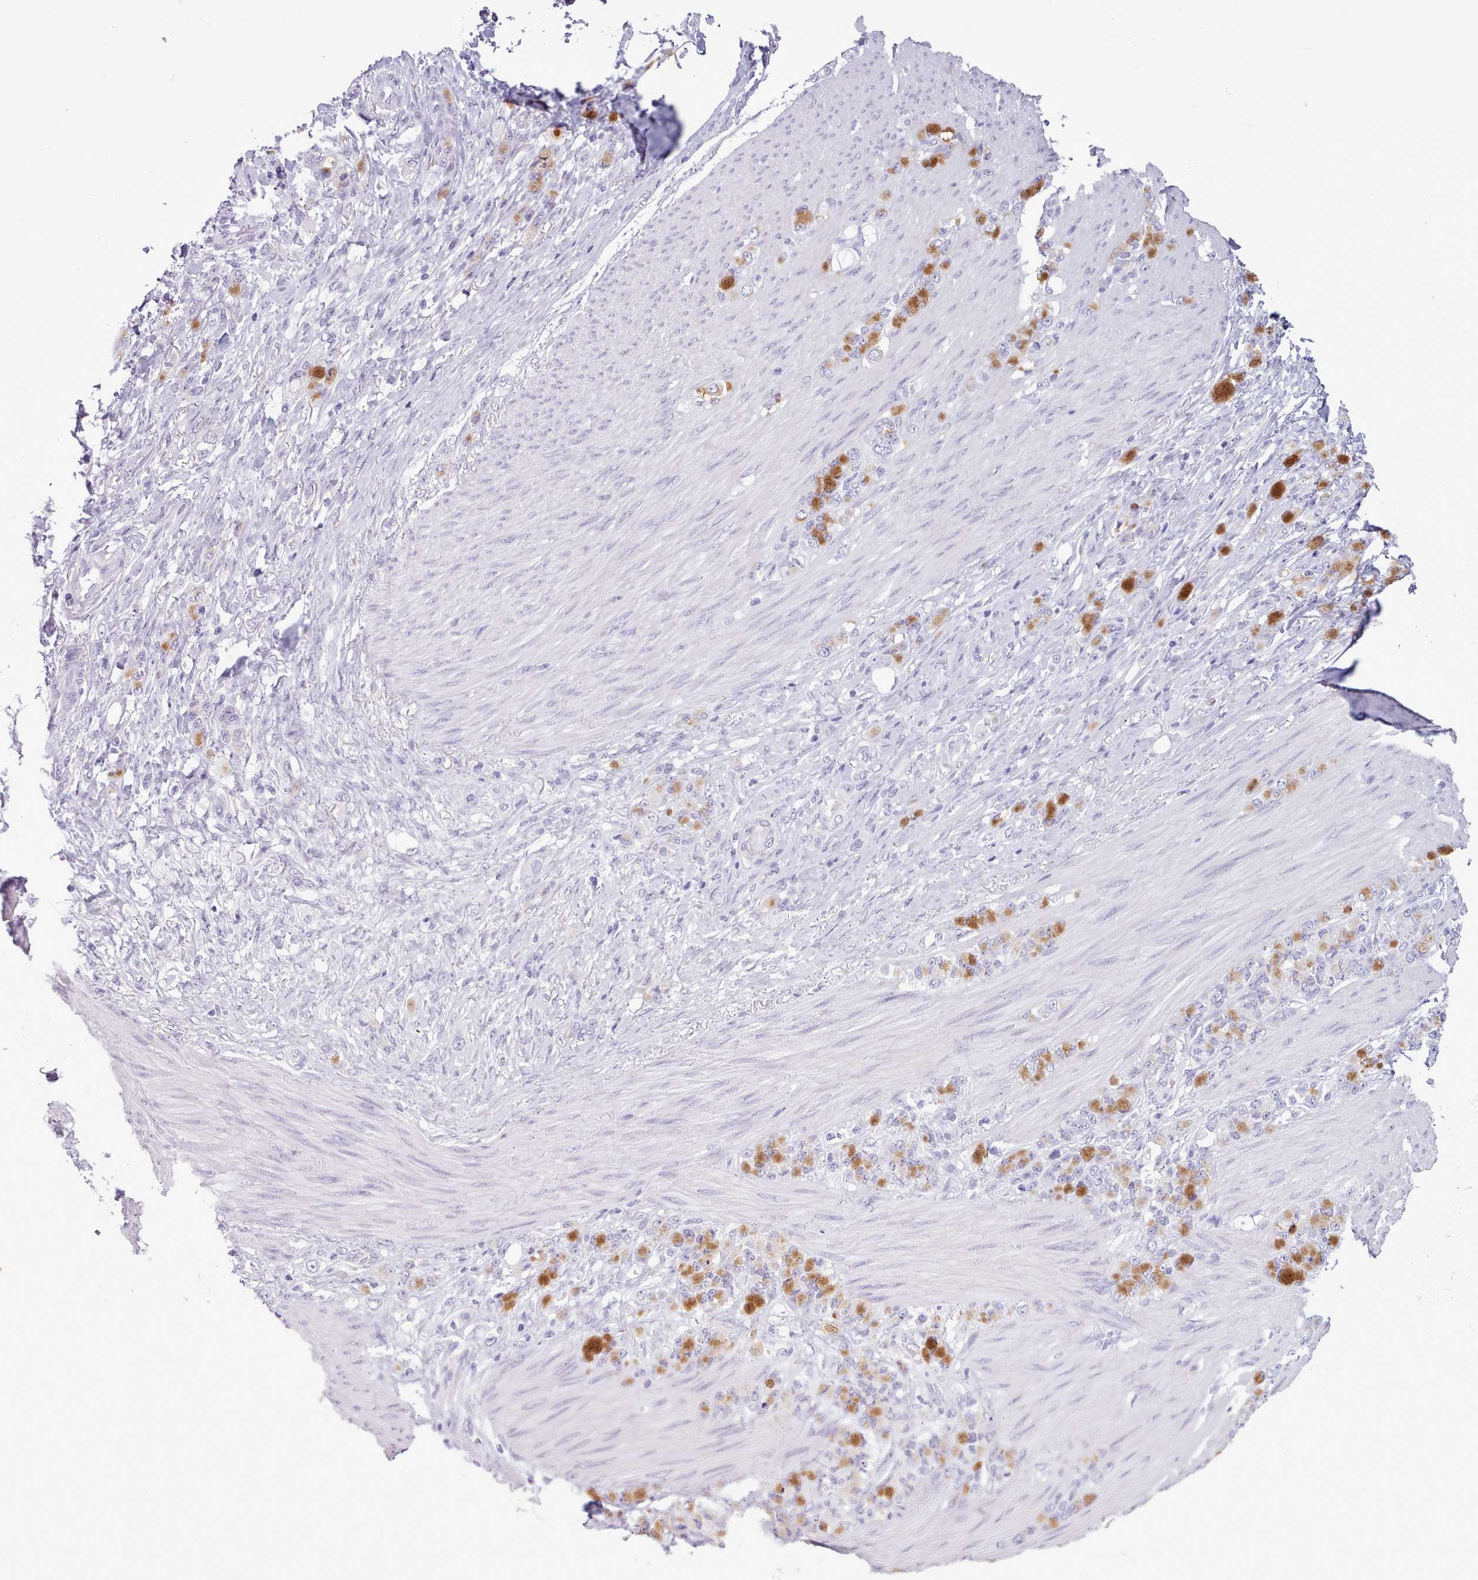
{"staining": {"intensity": "moderate", "quantity": "<25%", "location": "cytoplasmic/membranous"}, "tissue": "stomach cancer", "cell_type": "Tumor cells", "image_type": "cancer", "snomed": [{"axis": "morphology", "description": "Normal tissue, NOS"}, {"axis": "morphology", "description": "Adenocarcinoma, NOS"}, {"axis": "topography", "description": "Stomach"}], "caption": "Tumor cells display moderate cytoplasmic/membranous staining in about <25% of cells in stomach cancer (adenocarcinoma).", "gene": "FBXO48", "patient": {"sex": "female", "age": 79}}